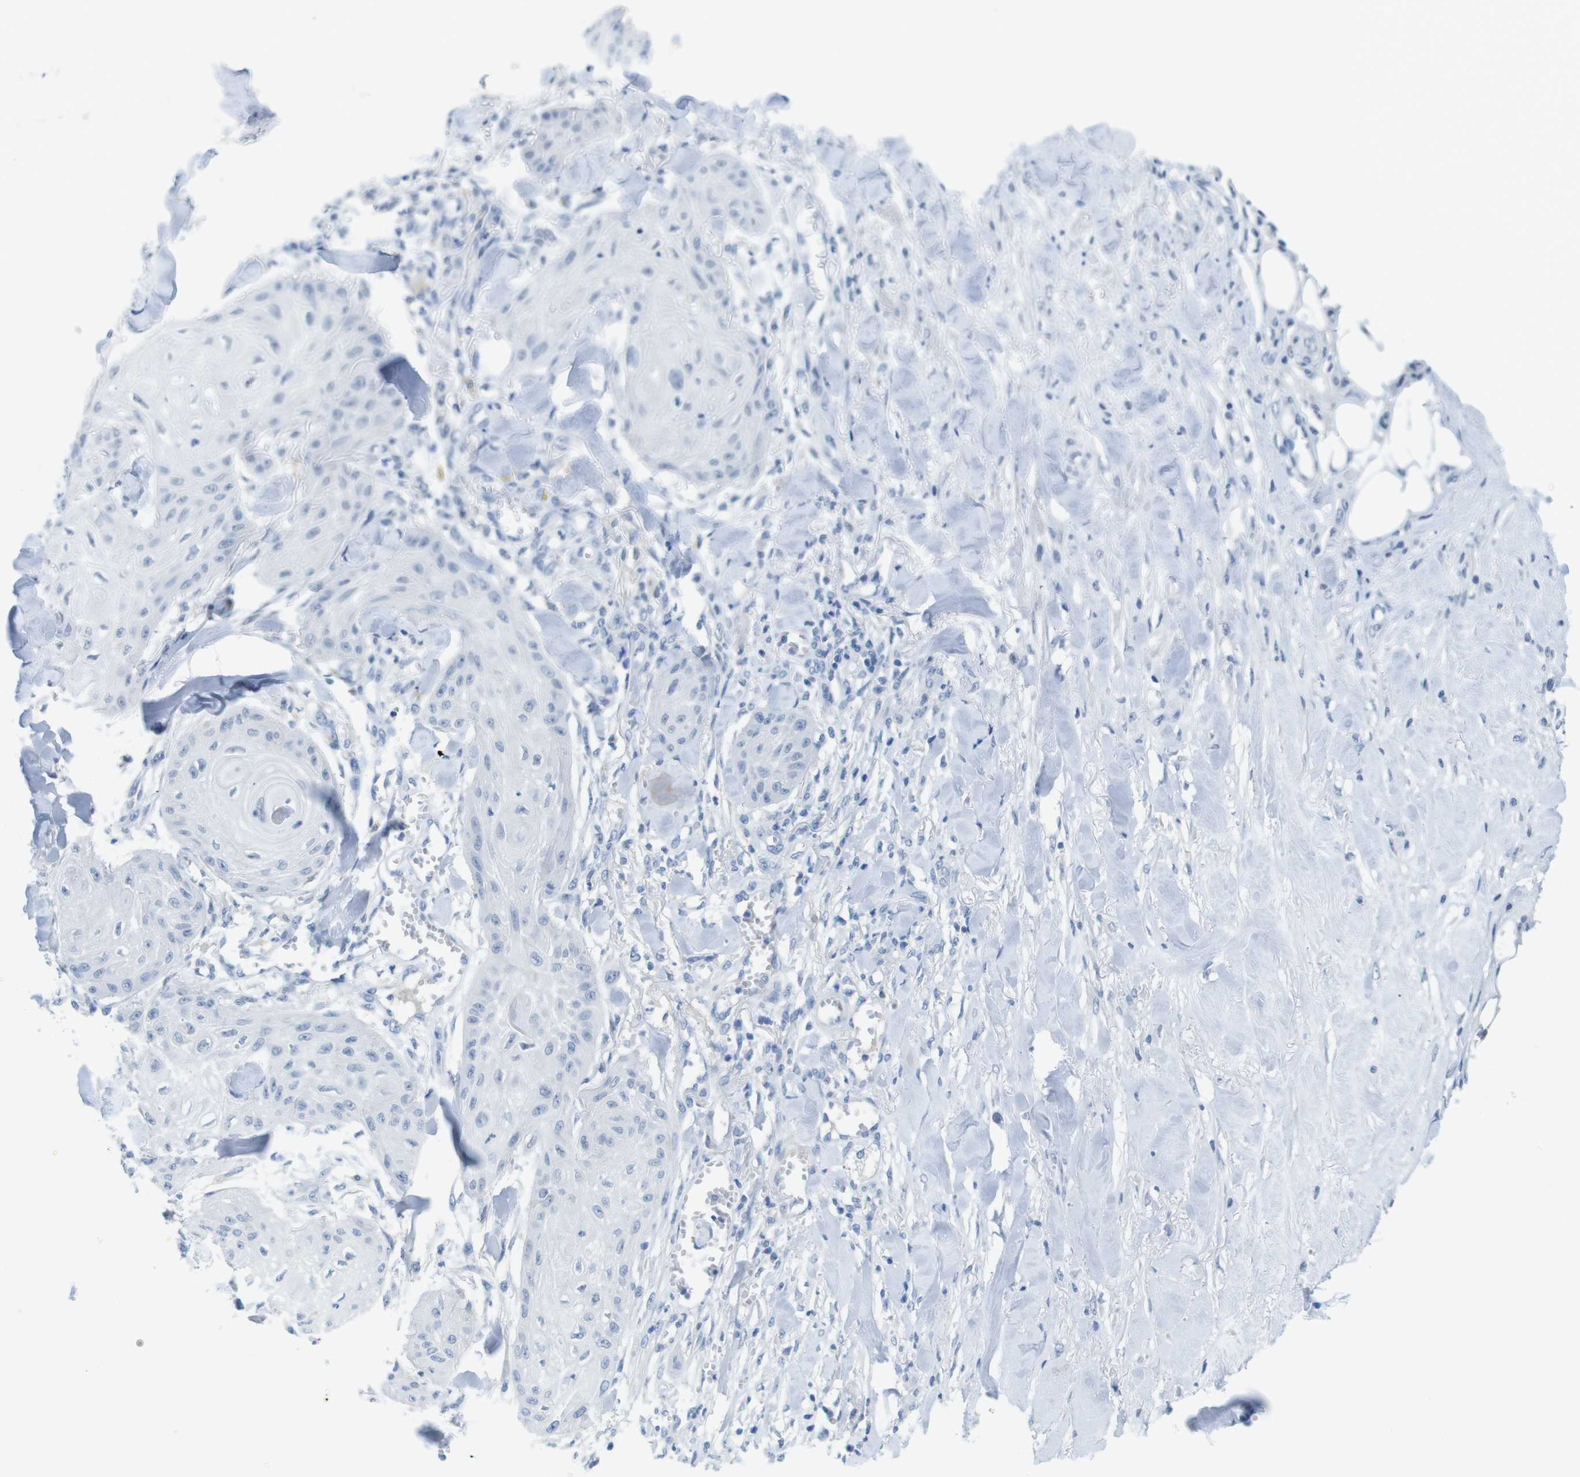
{"staining": {"intensity": "negative", "quantity": "none", "location": "none"}, "tissue": "skin cancer", "cell_type": "Tumor cells", "image_type": "cancer", "snomed": [{"axis": "morphology", "description": "Squamous cell carcinoma, NOS"}, {"axis": "topography", "description": "Skin"}], "caption": "Image shows no significant protein expression in tumor cells of skin cancer. Brightfield microscopy of immunohistochemistry stained with DAB (brown) and hematoxylin (blue), captured at high magnification.", "gene": "OPN1SW", "patient": {"sex": "male", "age": 74}}